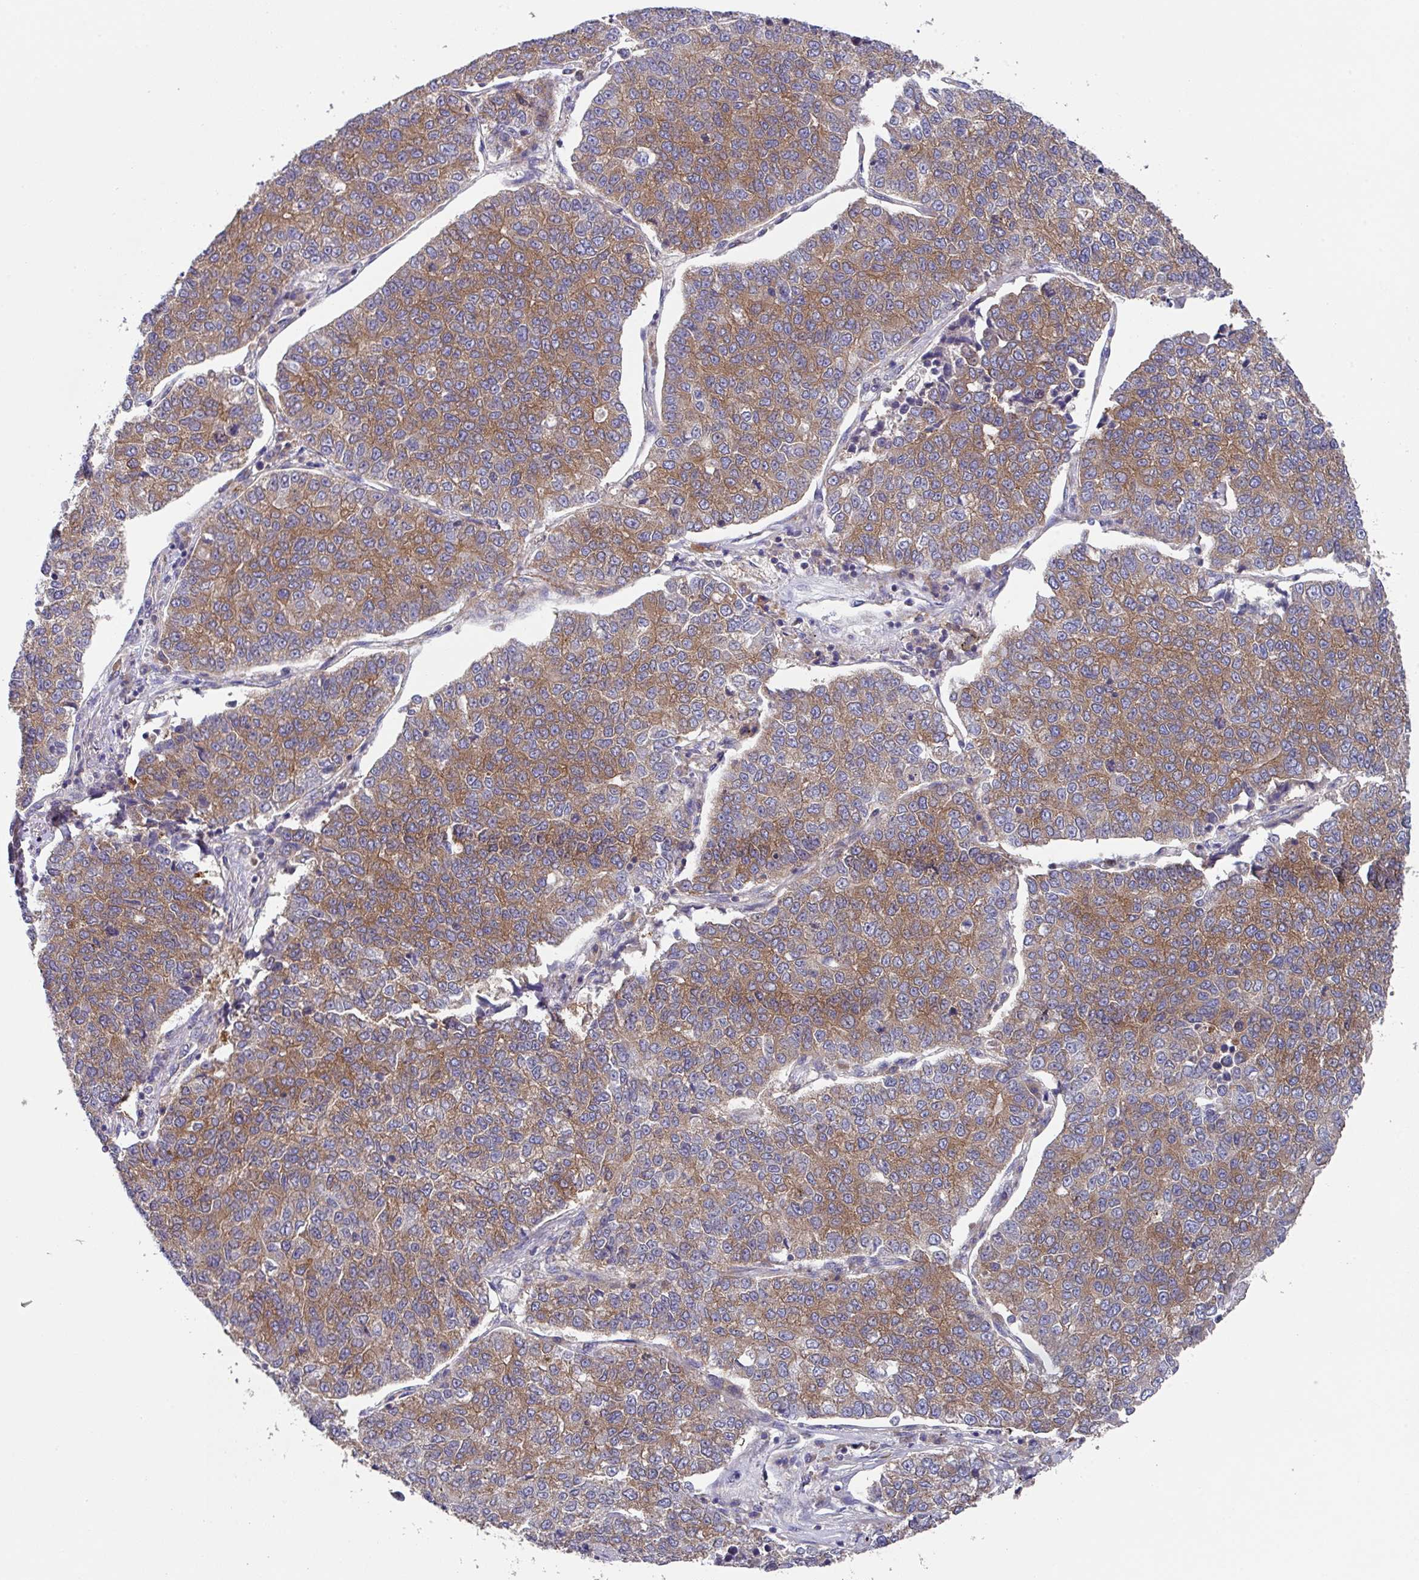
{"staining": {"intensity": "moderate", "quantity": ">75%", "location": "cytoplasmic/membranous"}, "tissue": "lung cancer", "cell_type": "Tumor cells", "image_type": "cancer", "snomed": [{"axis": "morphology", "description": "Adenocarcinoma, NOS"}, {"axis": "topography", "description": "Lung"}], "caption": "Immunohistochemistry (IHC) of human lung adenocarcinoma demonstrates medium levels of moderate cytoplasmic/membranous expression in approximately >75% of tumor cells. The protein is stained brown, and the nuclei are stained in blue (DAB (3,3'-diaminobenzidine) IHC with brightfield microscopy, high magnification).", "gene": "EIF4B", "patient": {"sex": "male", "age": 49}}